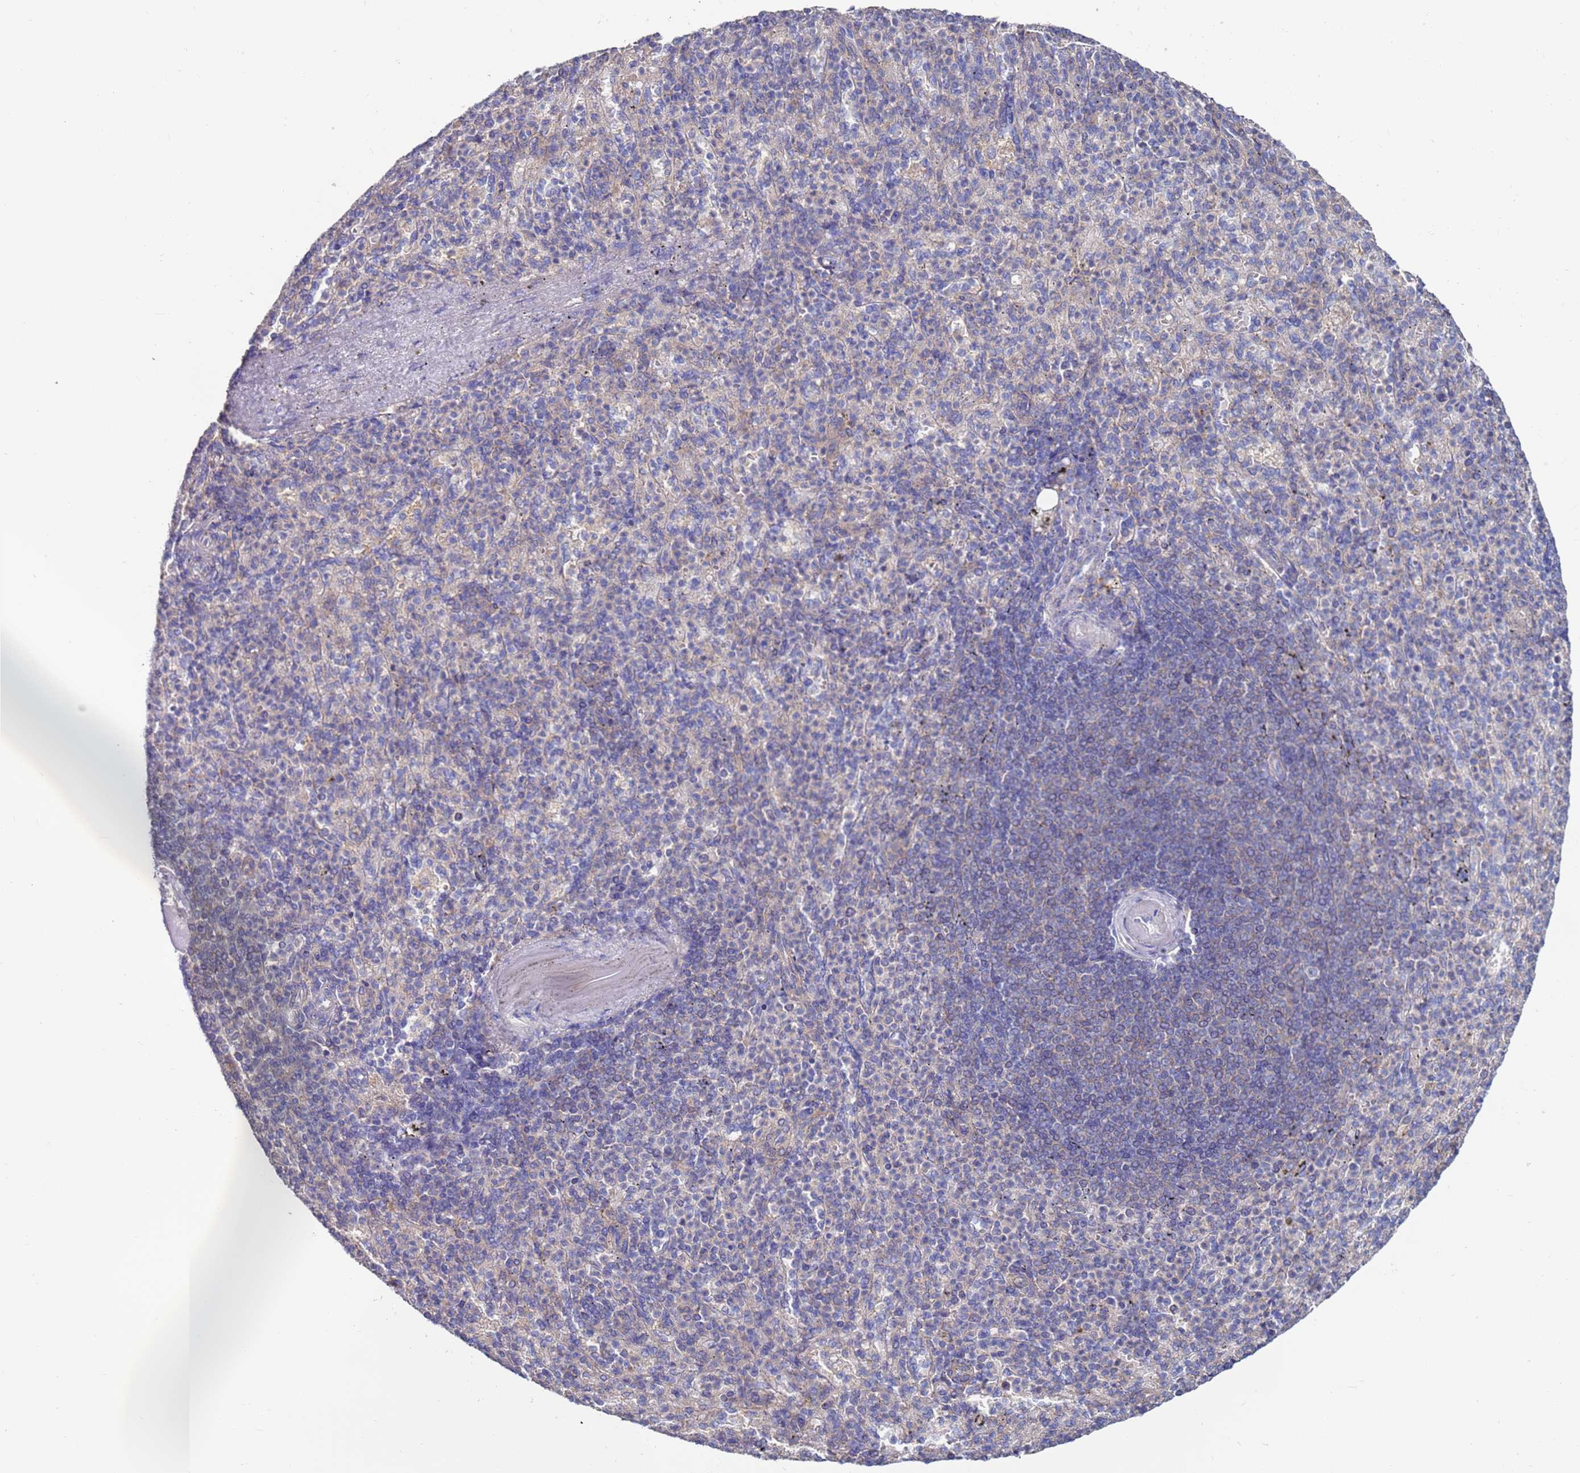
{"staining": {"intensity": "negative", "quantity": "none", "location": "none"}, "tissue": "spleen", "cell_type": "Cells in red pulp", "image_type": "normal", "snomed": [{"axis": "morphology", "description": "Normal tissue, NOS"}, {"axis": "topography", "description": "Spleen"}], "caption": "Immunohistochemistry (IHC) image of normal spleen stained for a protein (brown), which exhibits no positivity in cells in red pulp.", "gene": "KRTCAP3", "patient": {"sex": "female", "age": 74}}